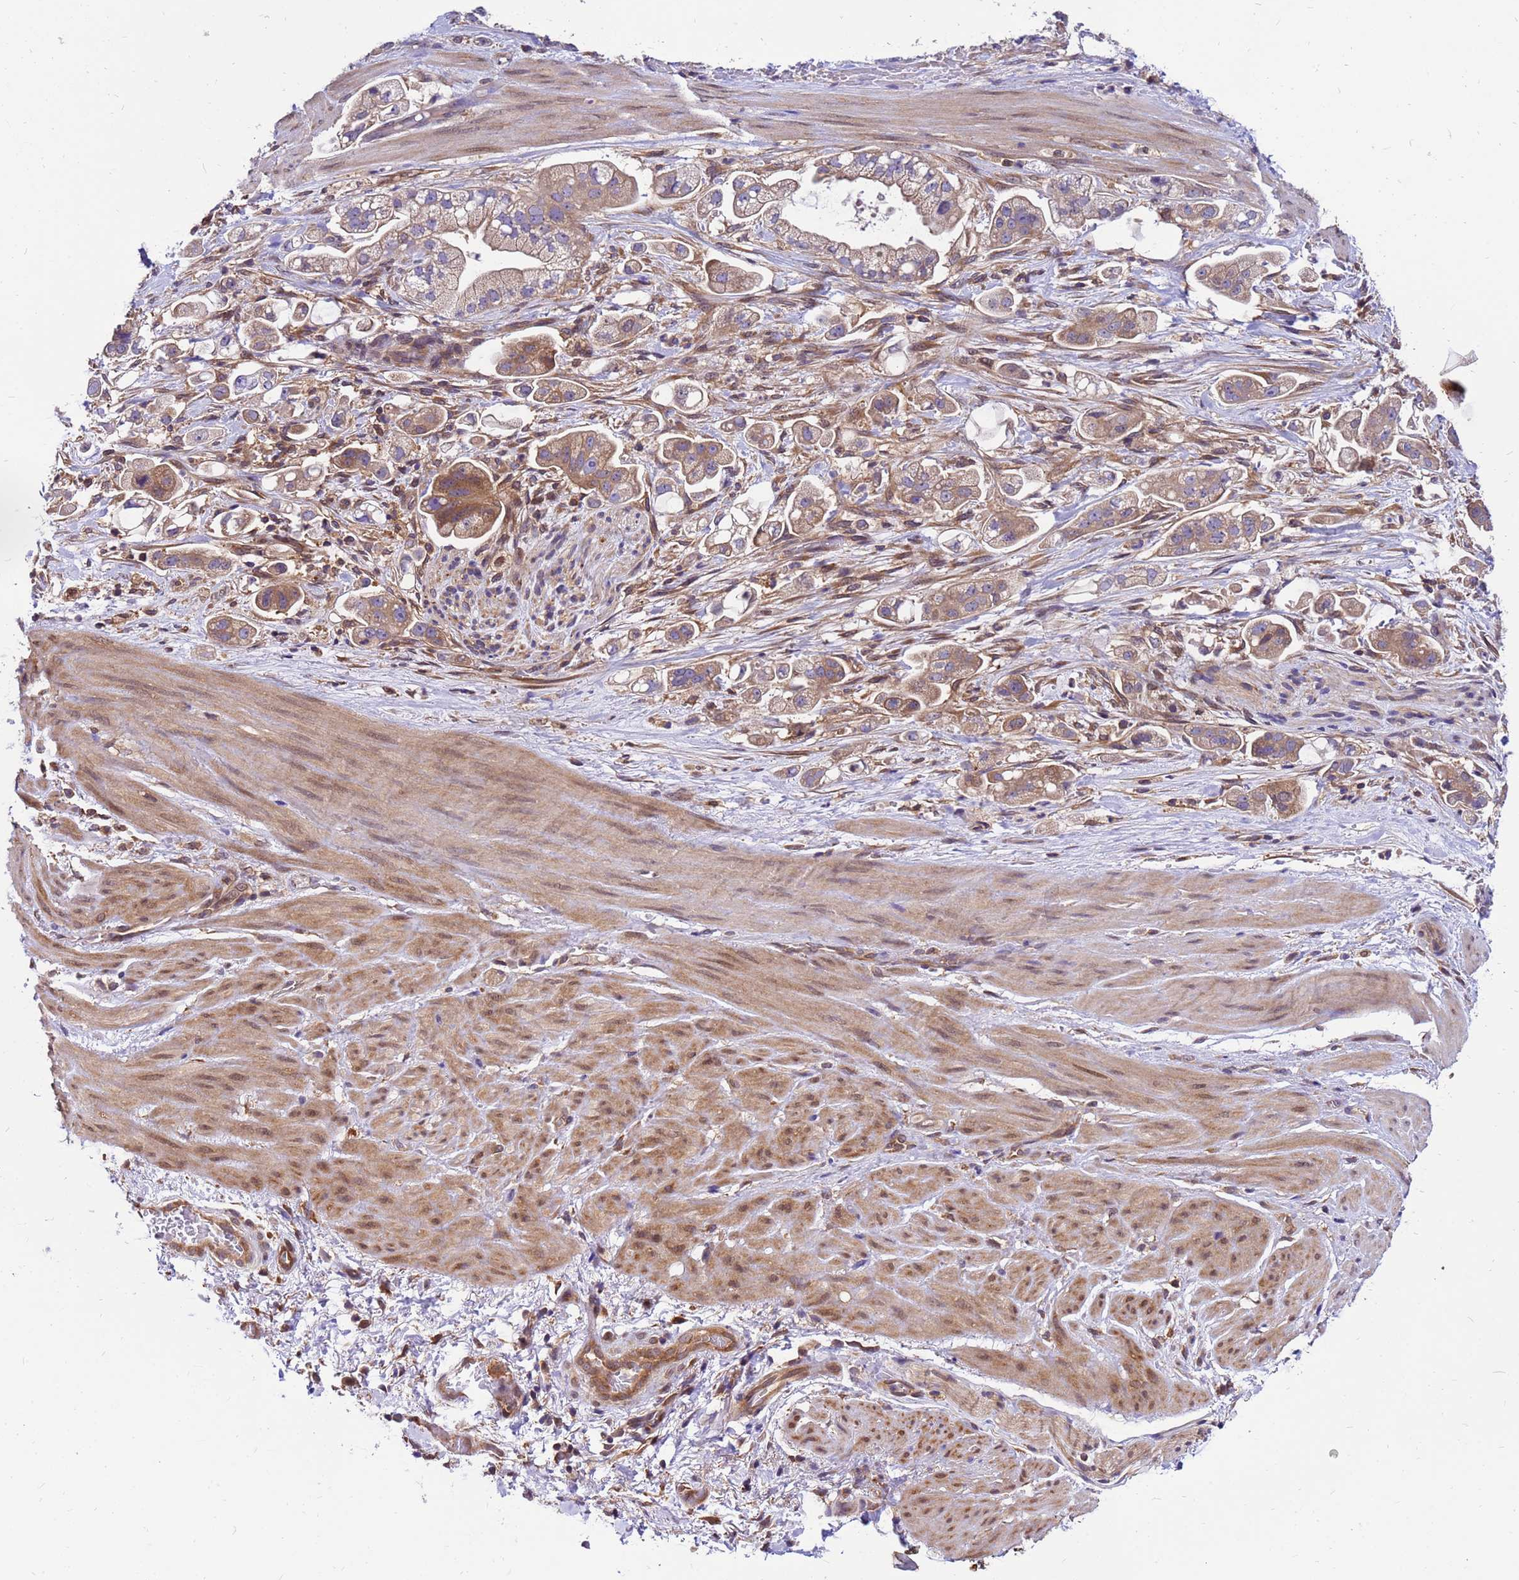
{"staining": {"intensity": "moderate", "quantity": "25%-75%", "location": "cytoplasmic/membranous"}, "tissue": "stomach cancer", "cell_type": "Tumor cells", "image_type": "cancer", "snomed": [{"axis": "morphology", "description": "Adenocarcinoma, NOS"}, {"axis": "topography", "description": "Stomach"}], "caption": "Tumor cells display medium levels of moderate cytoplasmic/membranous positivity in approximately 25%-75% of cells in human adenocarcinoma (stomach). (DAB (3,3'-diaminobenzidine) = brown stain, brightfield microscopy at high magnification).", "gene": "GET3", "patient": {"sex": "male", "age": 62}}